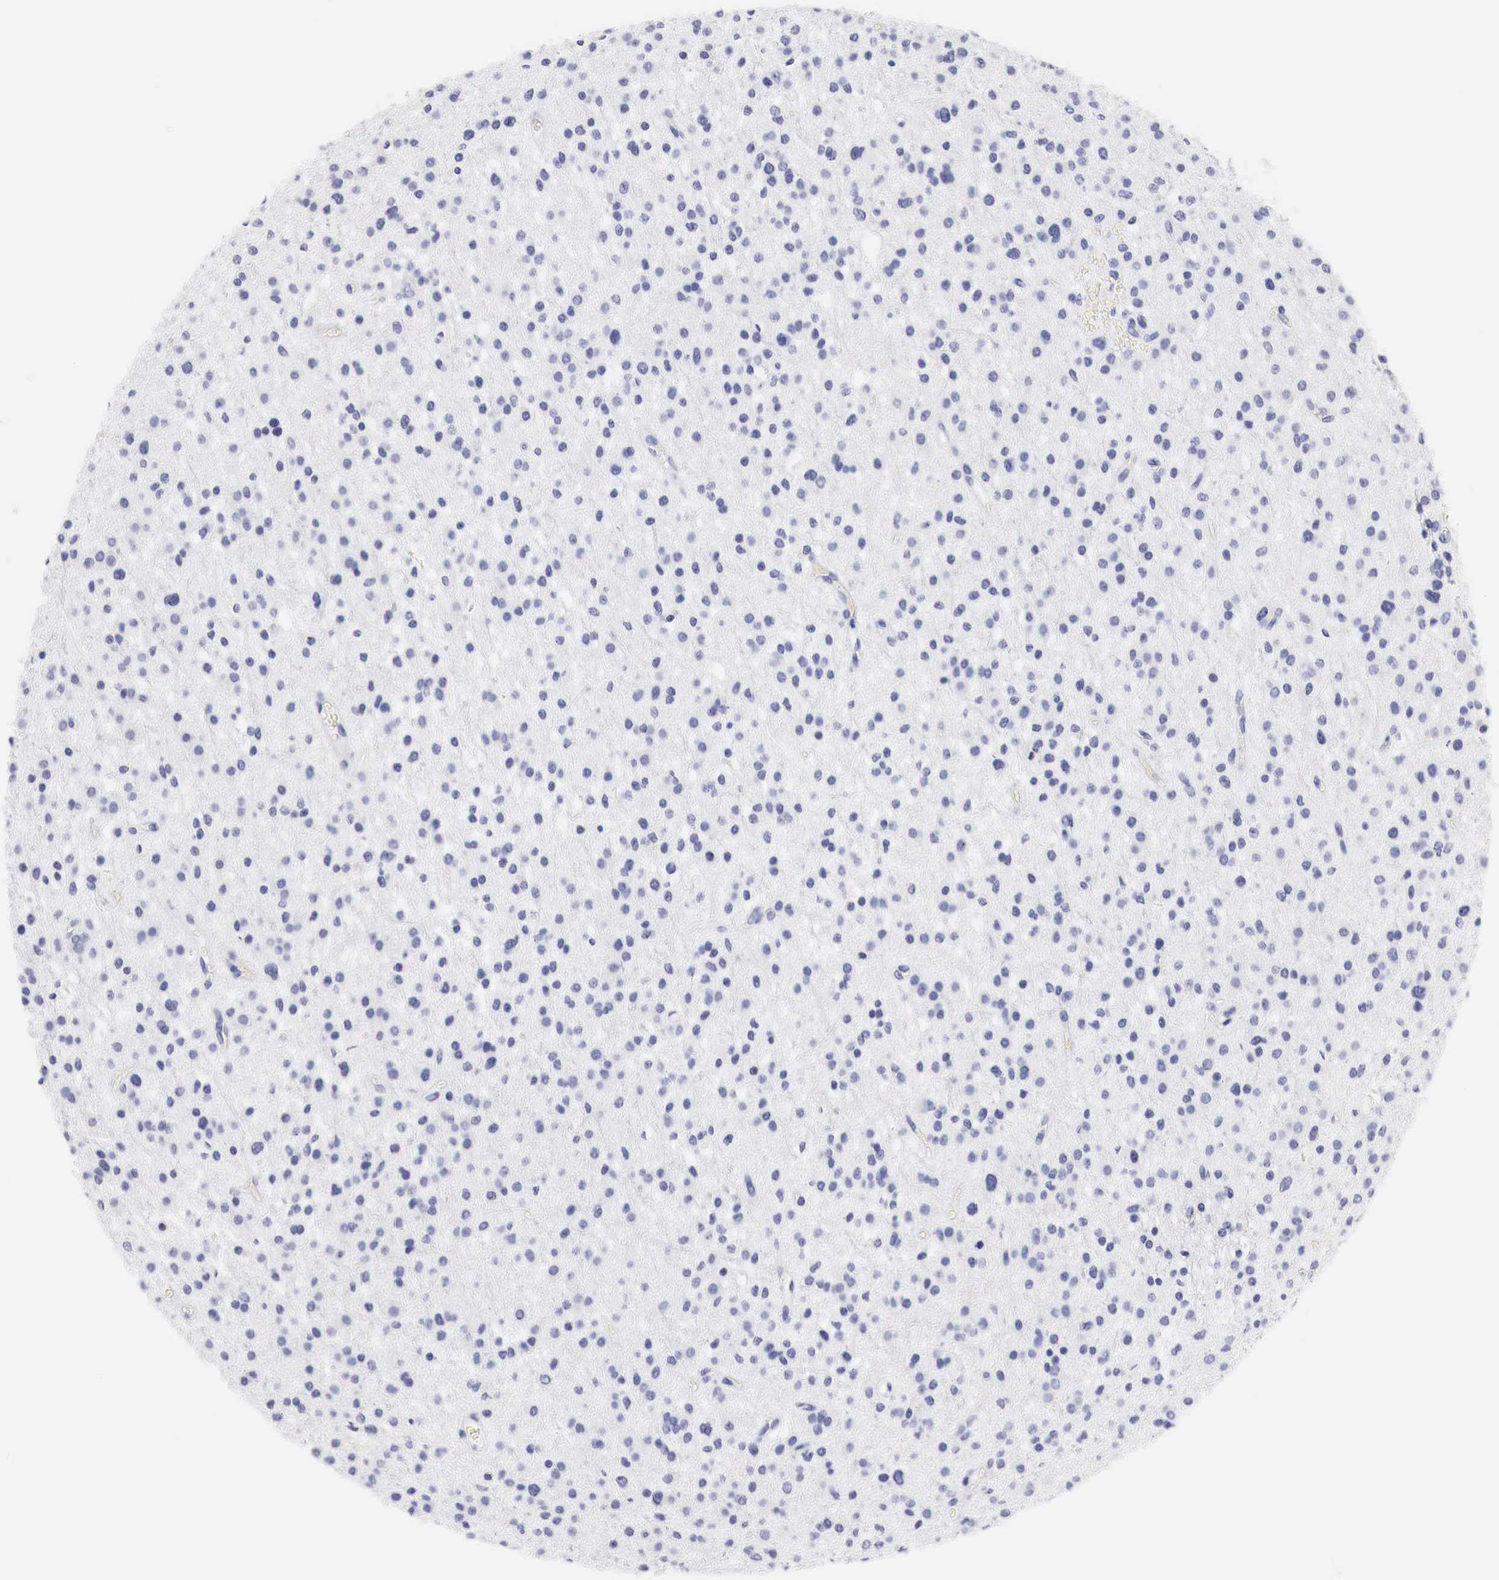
{"staining": {"intensity": "negative", "quantity": "none", "location": "none"}, "tissue": "glioma", "cell_type": "Tumor cells", "image_type": "cancer", "snomed": [{"axis": "morphology", "description": "Glioma, malignant, Low grade"}, {"axis": "topography", "description": "Brain"}], "caption": "Histopathology image shows no significant protein expression in tumor cells of glioma. (DAB IHC with hematoxylin counter stain).", "gene": "TYR", "patient": {"sex": "female", "age": 36}}